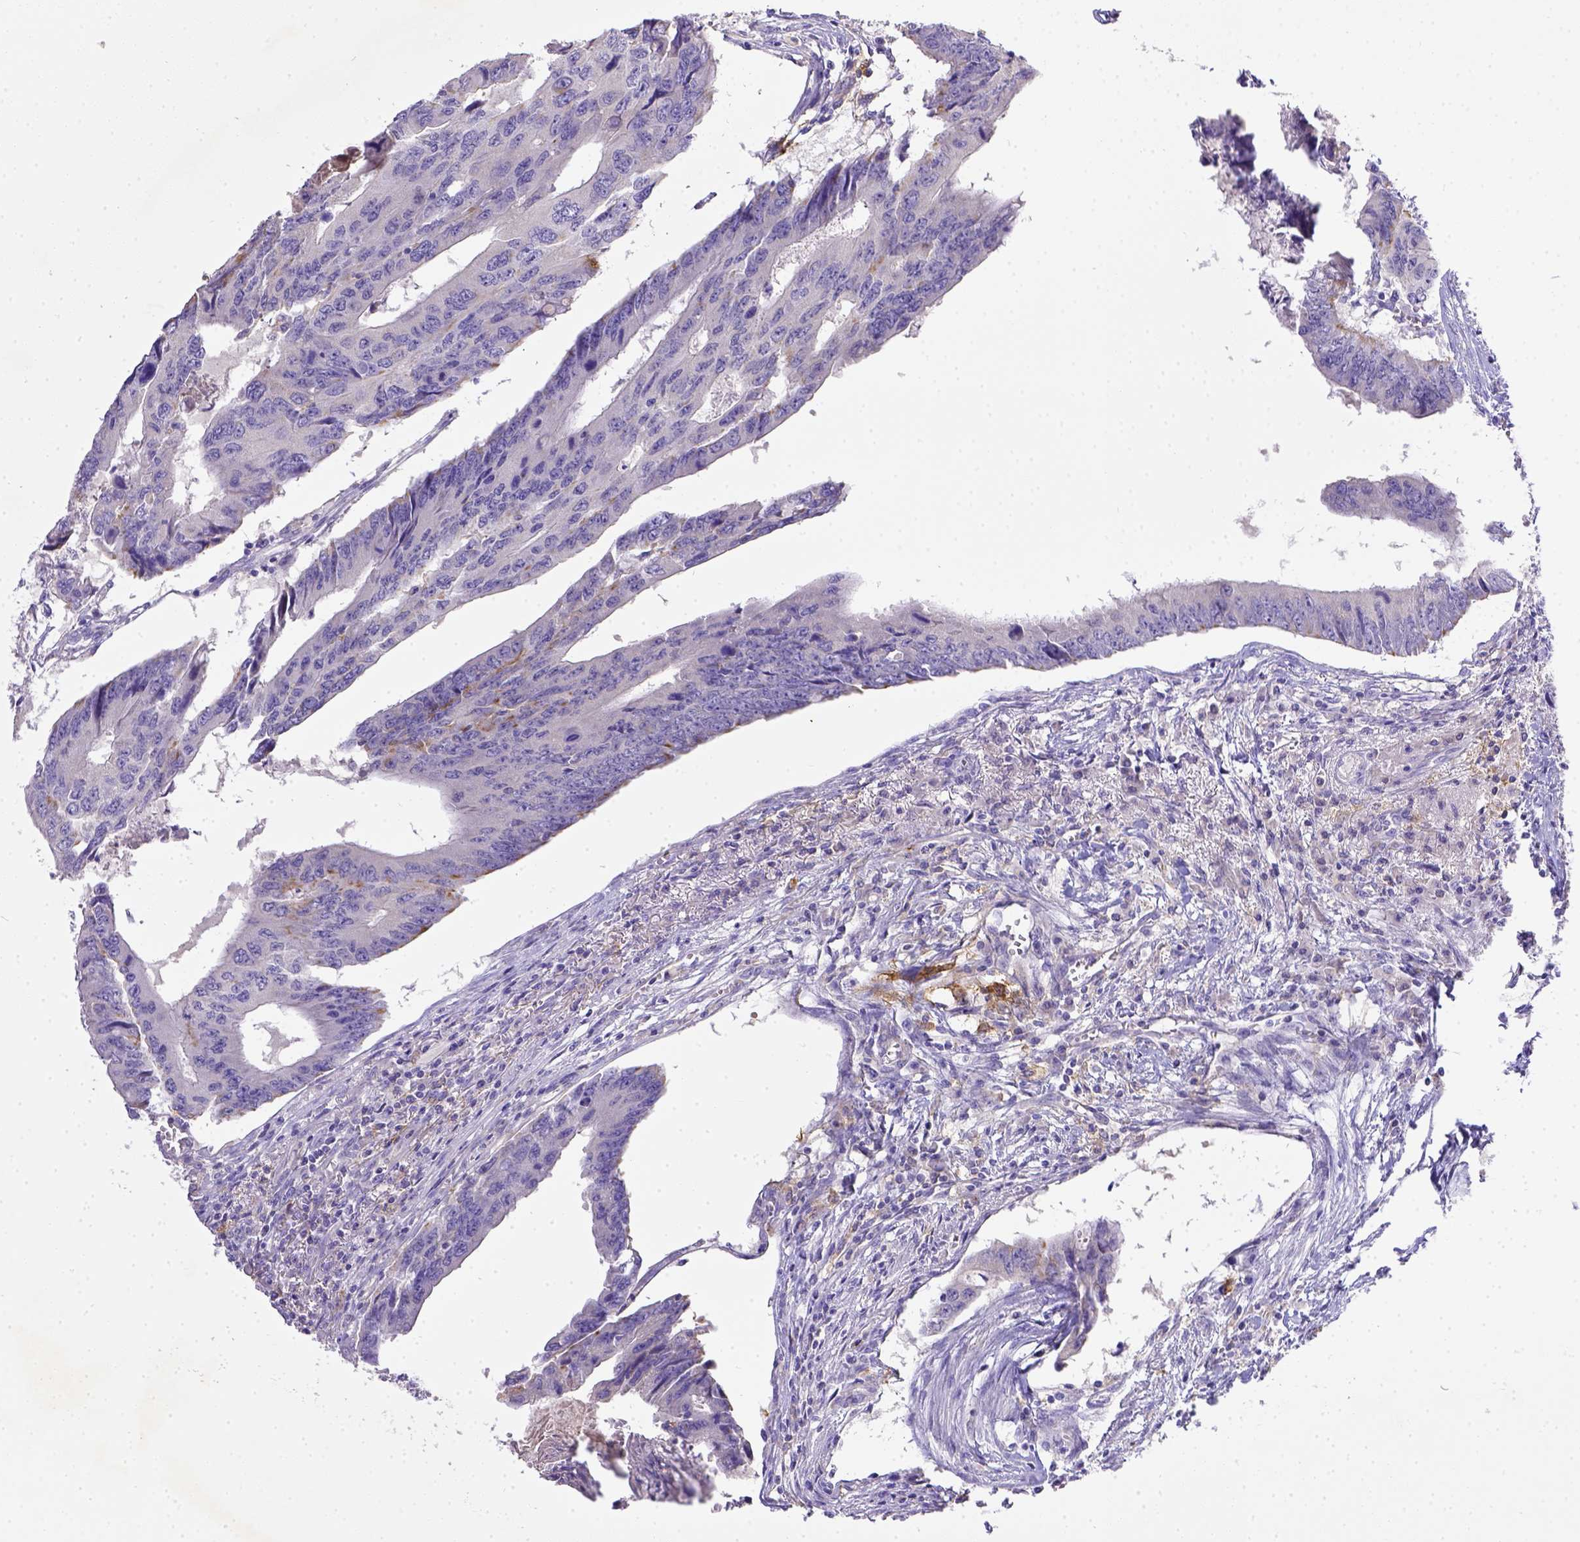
{"staining": {"intensity": "negative", "quantity": "none", "location": "none"}, "tissue": "colorectal cancer", "cell_type": "Tumor cells", "image_type": "cancer", "snomed": [{"axis": "morphology", "description": "Adenocarcinoma, NOS"}, {"axis": "topography", "description": "Colon"}], "caption": "Image shows no protein positivity in tumor cells of colorectal cancer tissue. (Stains: DAB (3,3'-diaminobenzidine) IHC with hematoxylin counter stain, Microscopy: brightfield microscopy at high magnification).", "gene": "CD40", "patient": {"sex": "male", "age": 53}}